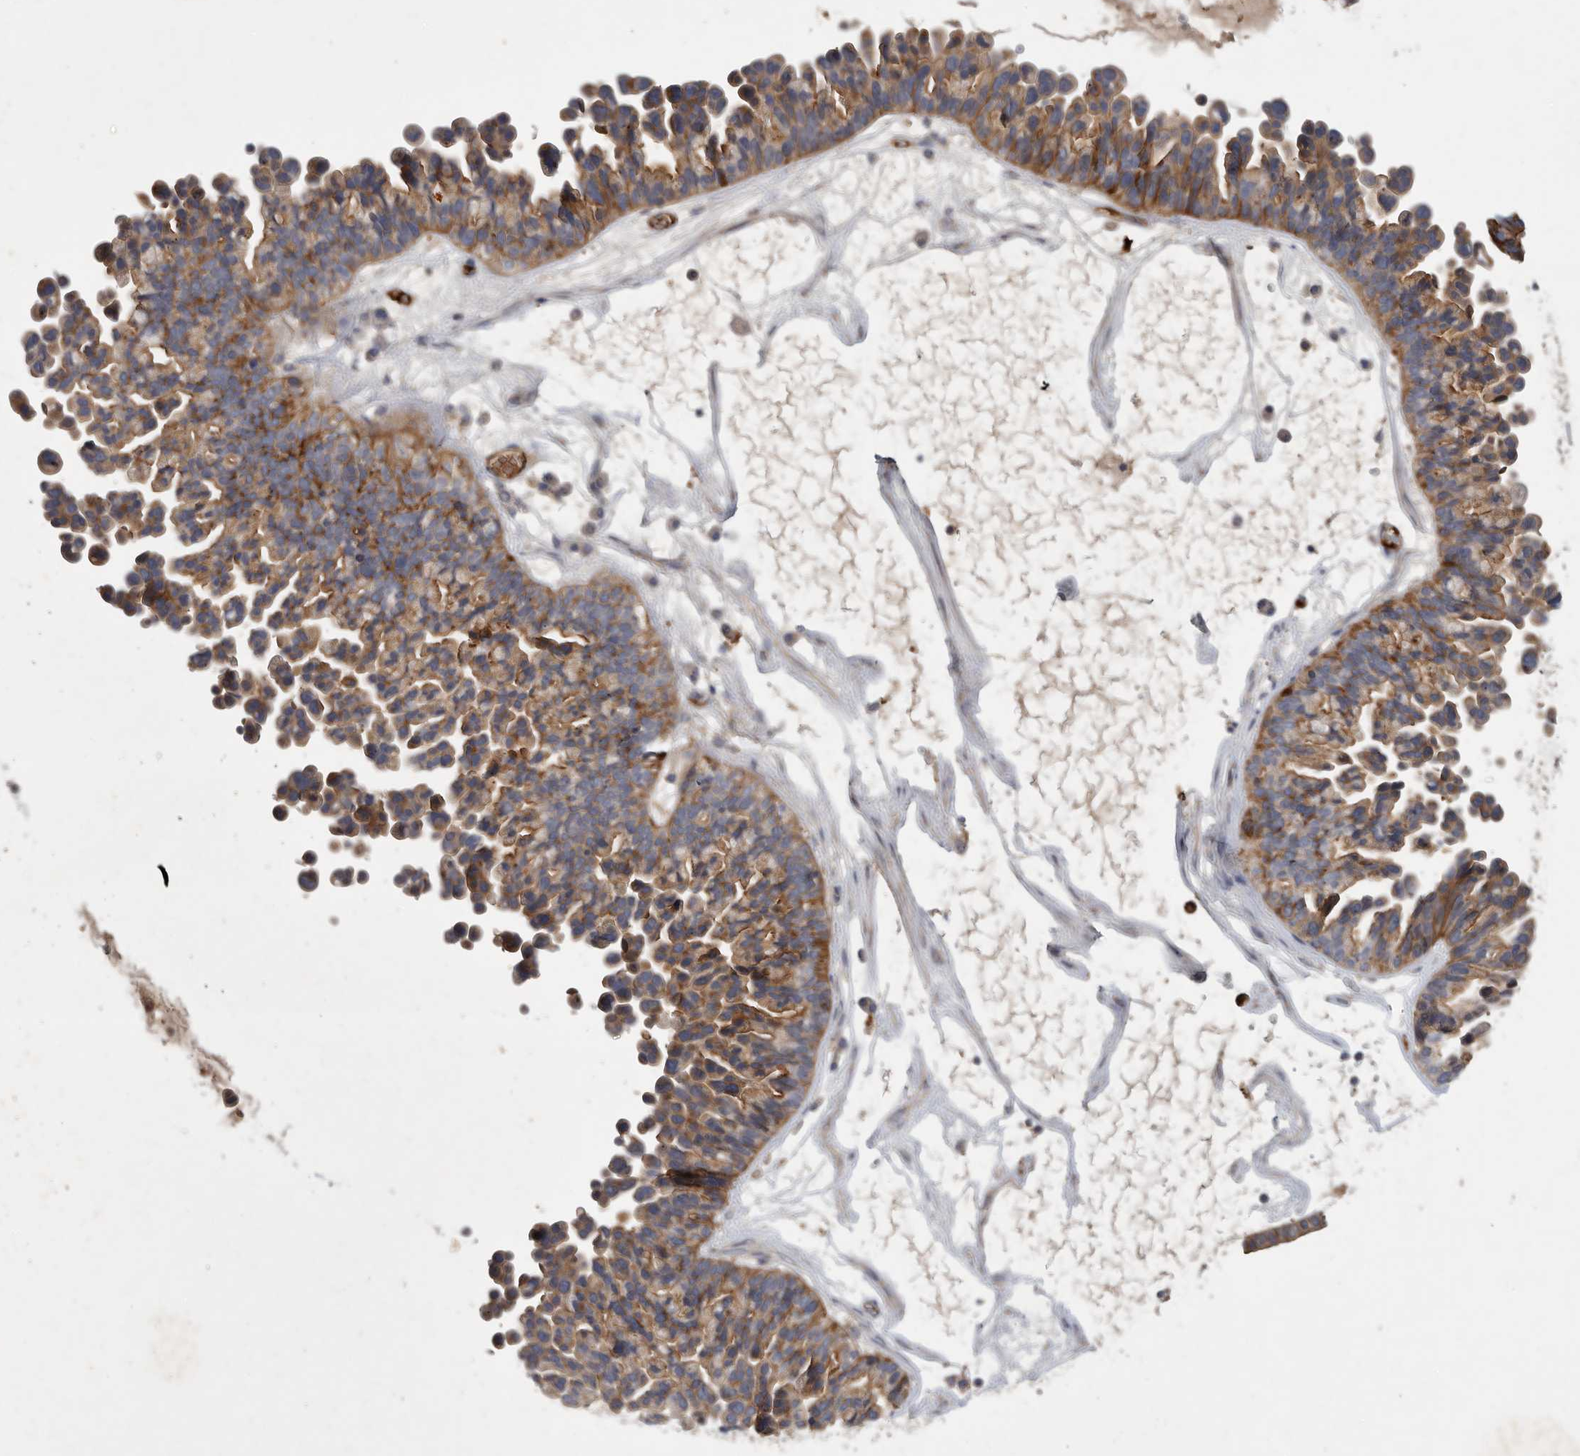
{"staining": {"intensity": "weak", "quantity": ">75%", "location": "cytoplasmic/membranous"}, "tissue": "ovarian cancer", "cell_type": "Tumor cells", "image_type": "cancer", "snomed": [{"axis": "morphology", "description": "Cystadenocarcinoma, serous, NOS"}, {"axis": "topography", "description": "Ovary"}], "caption": "A high-resolution micrograph shows immunohistochemistry staining of serous cystadenocarcinoma (ovarian), which displays weak cytoplasmic/membranous positivity in about >75% of tumor cells.", "gene": "MLPH", "patient": {"sex": "female", "age": 56}}